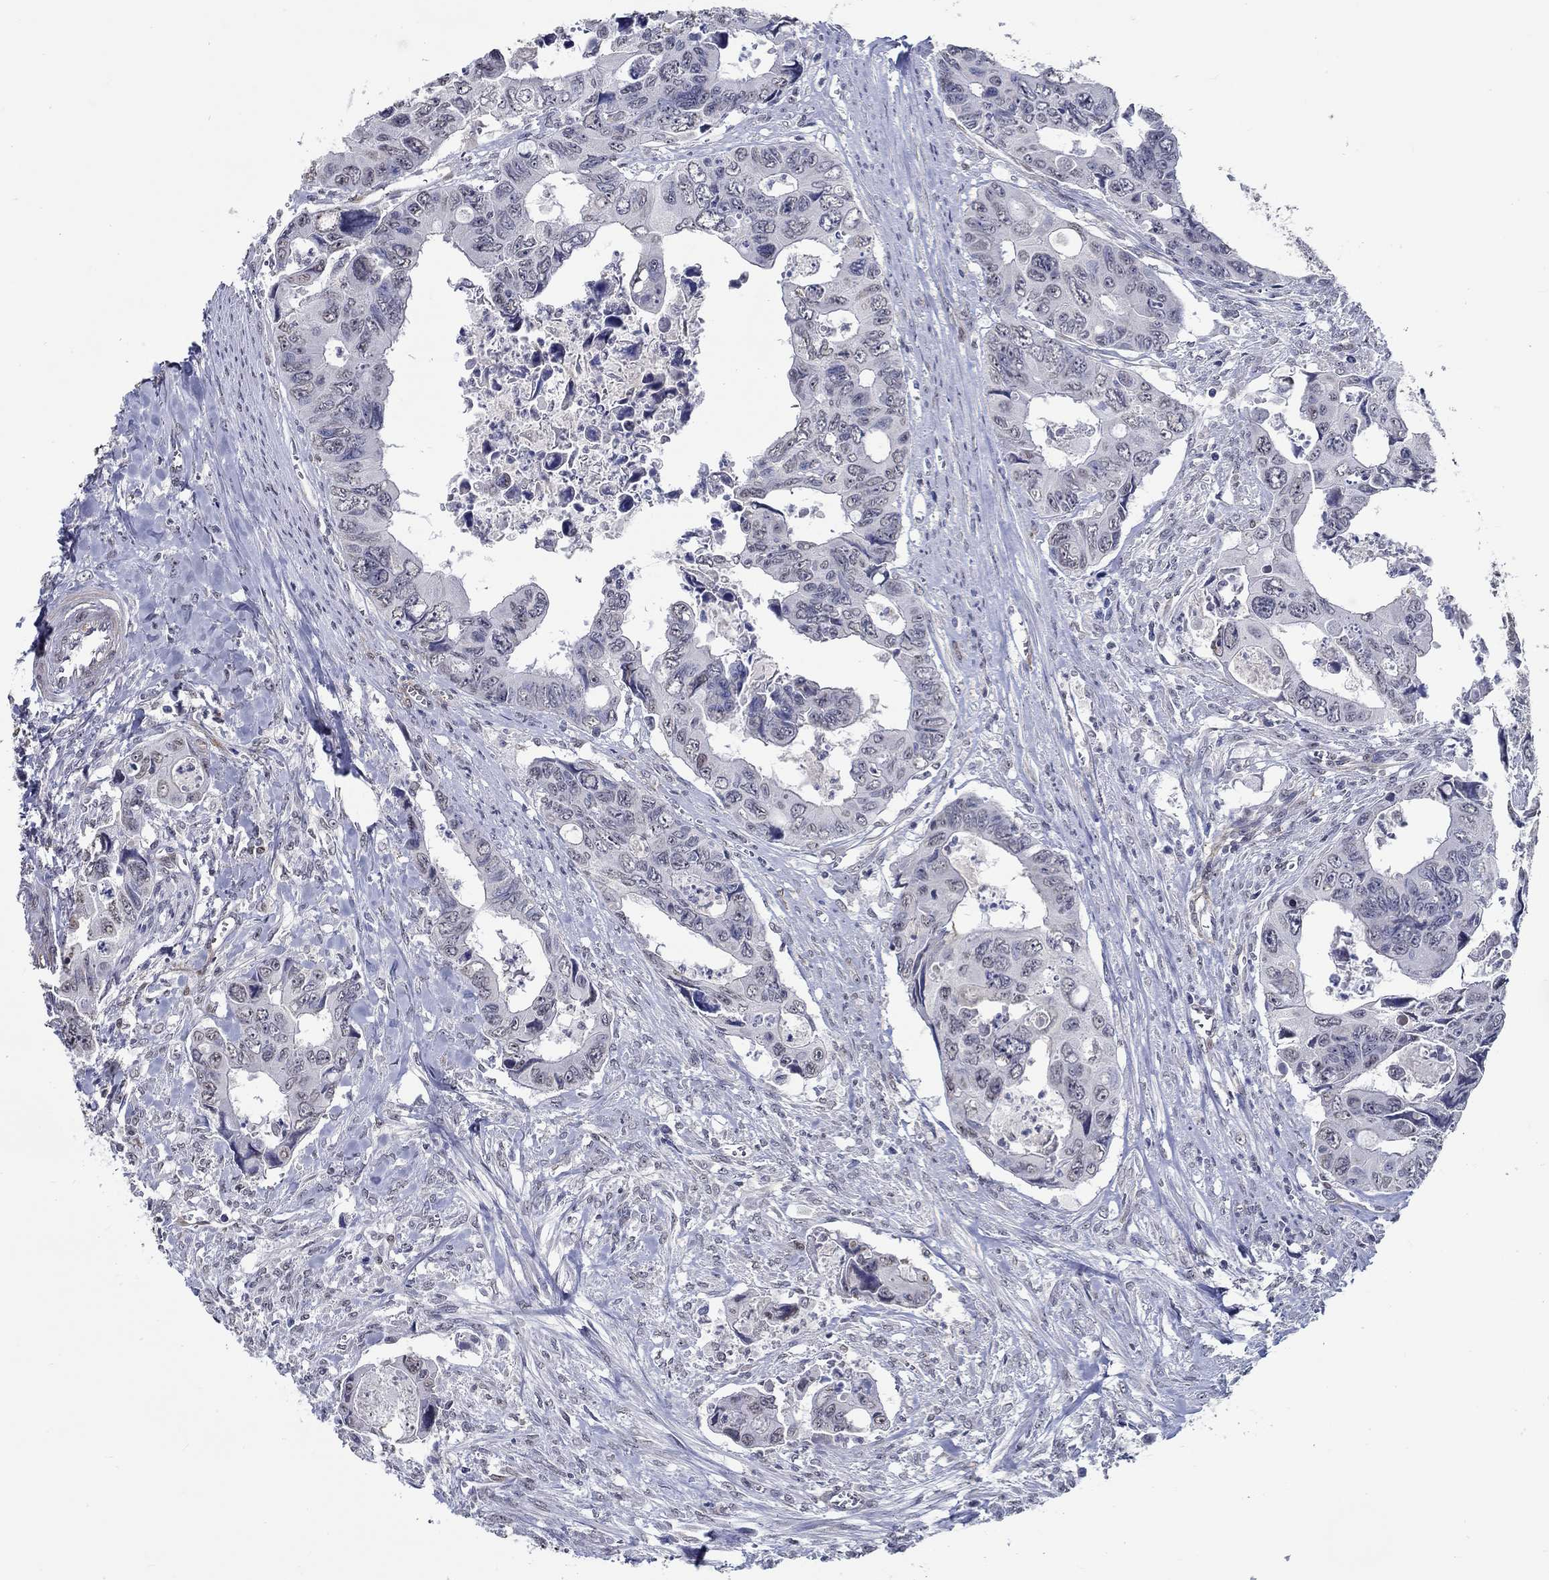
{"staining": {"intensity": "negative", "quantity": "none", "location": "none"}, "tissue": "colorectal cancer", "cell_type": "Tumor cells", "image_type": "cancer", "snomed": [{"axis": "morphology", "description": "Adenocarcinoma, NOS"}, {"axis": "topography", "description": "Rectum"}], "caption": "Immunohistochemistry photomicrograph of neoplastic tissue: human colorectal cancer stained with DAB (3,3'-diaminobenzidine) exhibits no significant protein staining in tumor cells. (DAB (3,3'-diaminobenzidine) immunohistochemistry visualized using brightfield microscopy, high magnification).", "gene": "PDE1B", "patient": {"sex": "male", "age": 62}}